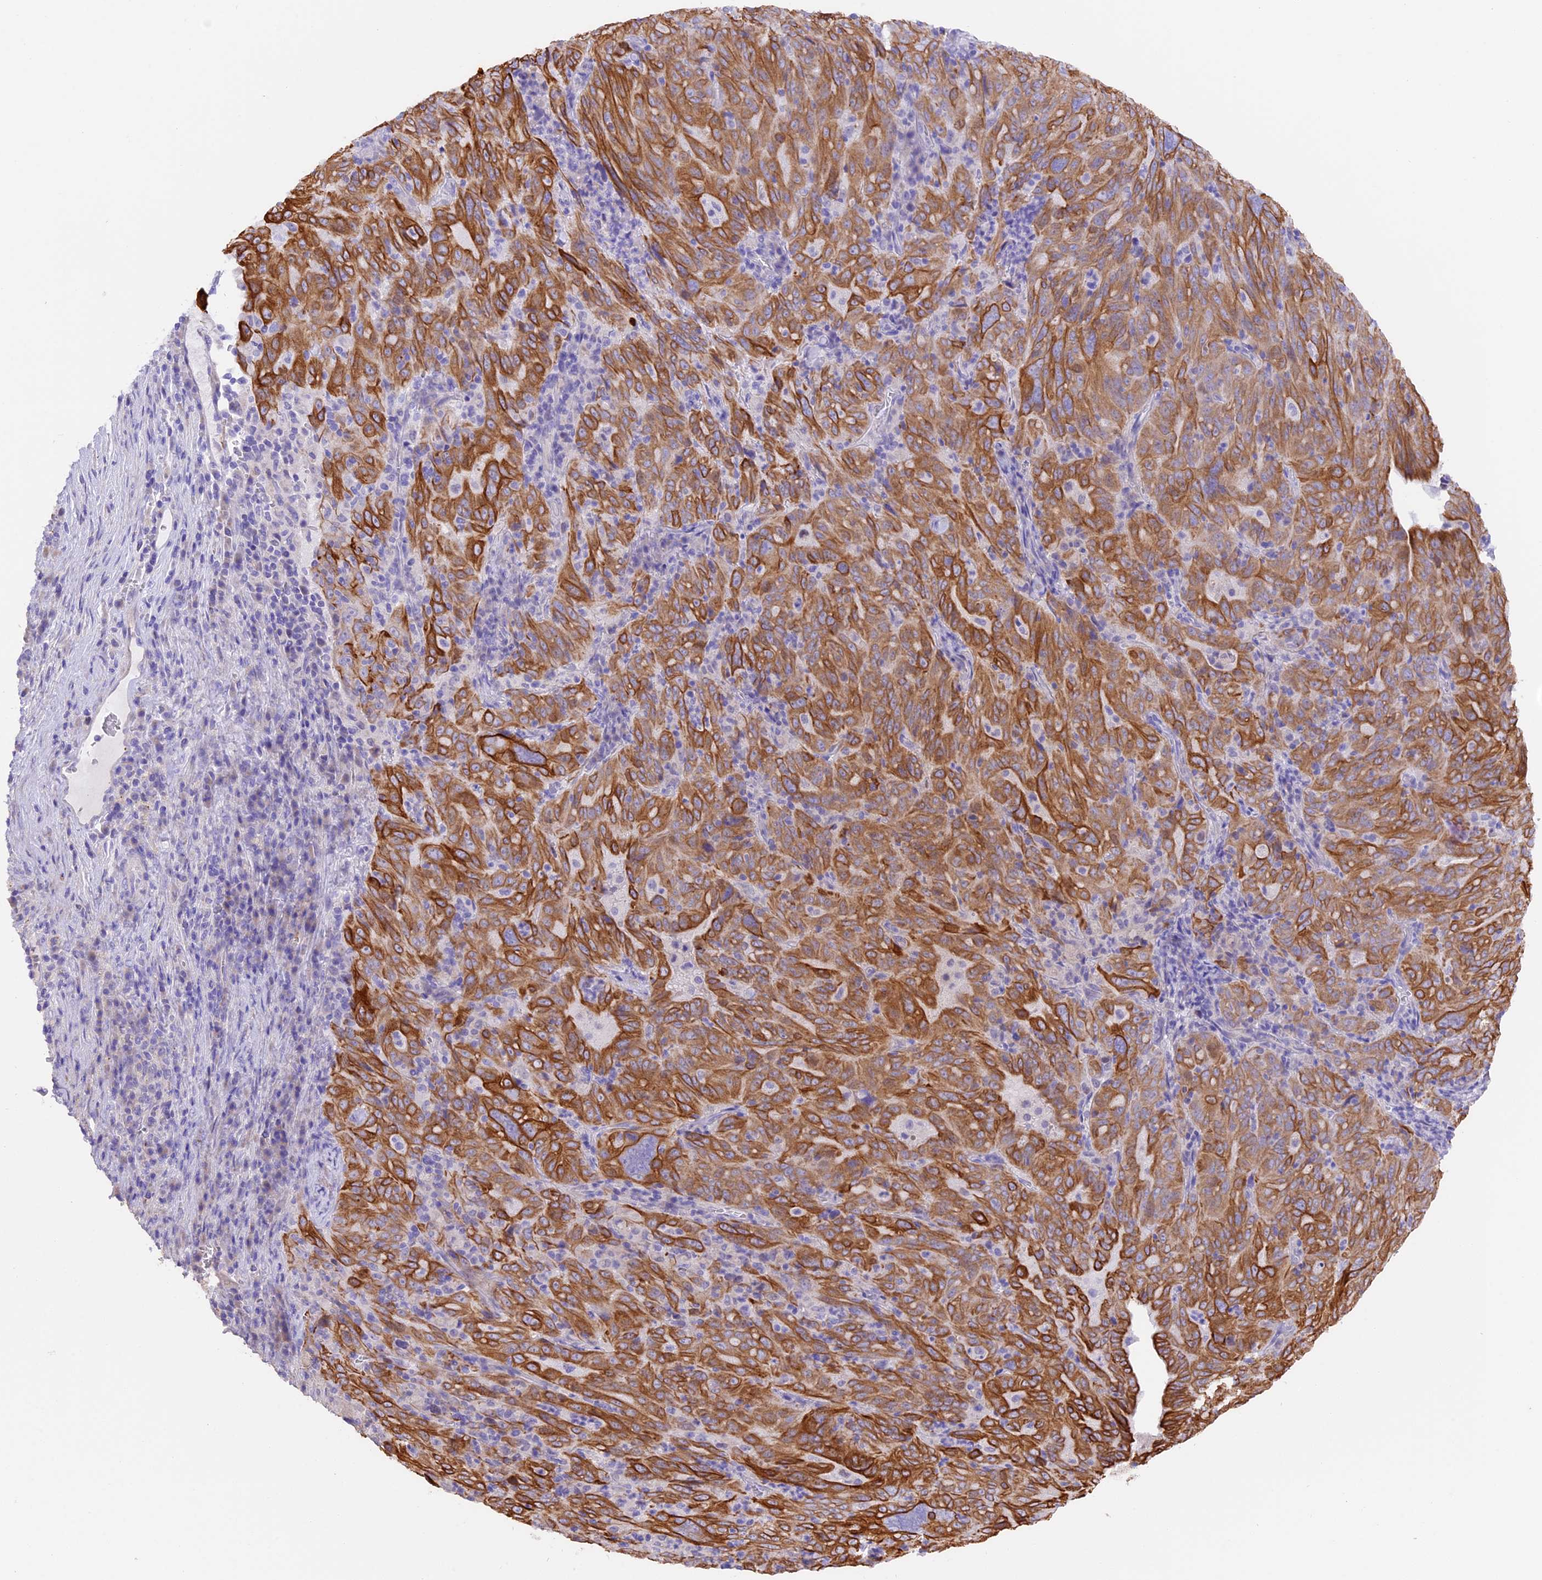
{"staining": {"intensity": "strong", "quantity": ">75%", "location": "cytoplasmic/membranous"}, "tissue": "pancreatic cancer", "cell_type": "Tumor cells", "image_type": "cancer", "snomed": [{"axis": "morphology", "description": "Adenocarcinoma, NOS"}, {"axis": "topography", "description": "Pancreas"}], "caption": "Immunohistochemistry (IHC) of pancreatic cancer shows high levels of strong cytoplasmic/membranous positivity in about >75% of tumor cells. (DAB = brown stain, brightfield microscopy at high magnification).", "gene": "PKIA", "patient": {"sex": "male", "age": 63}}